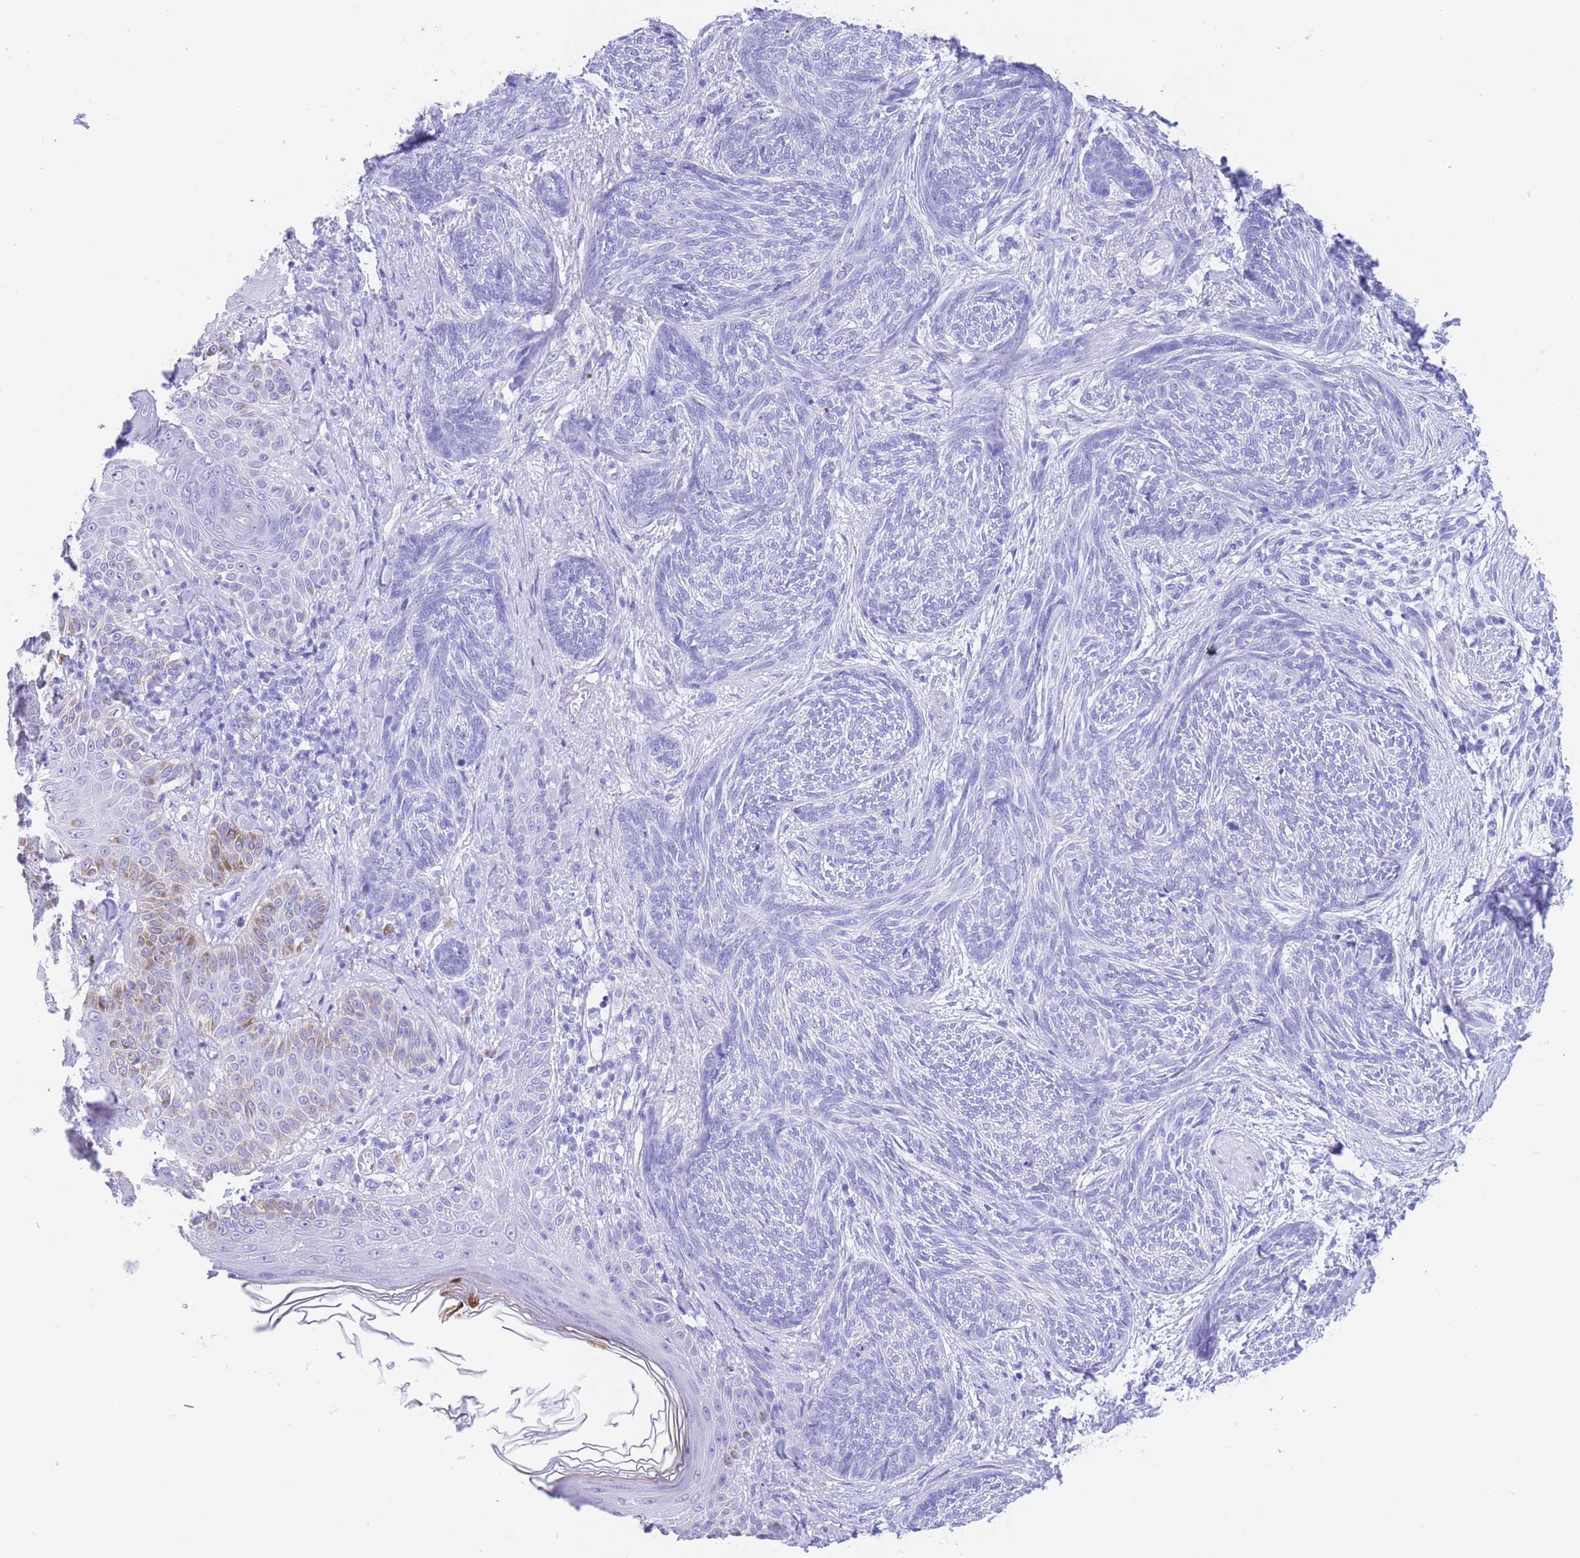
{"staining": {"intensity": "negative", "quantity": "none", "location": "none"}, "tissue": "skin cancer", "cell_type": "Tumor cells", "image_type": "cancer", "snomed": [{"axis": "morphology", "description": "Basal cell carcinoma"}, {"axis": "topography", "description": "Skin"}], "caption": "IHC micrograph of skin cancer (basal cell carcinoma) stained for a protein (brown), which displays no staining in tumor cells. Brightfield microscopy of IHC stained with DAB (brown) and hematoxylin (blue), captured at high magnification.", "gene": "SLCO1B3", "patient": {"sex": "male", "age": 73}}